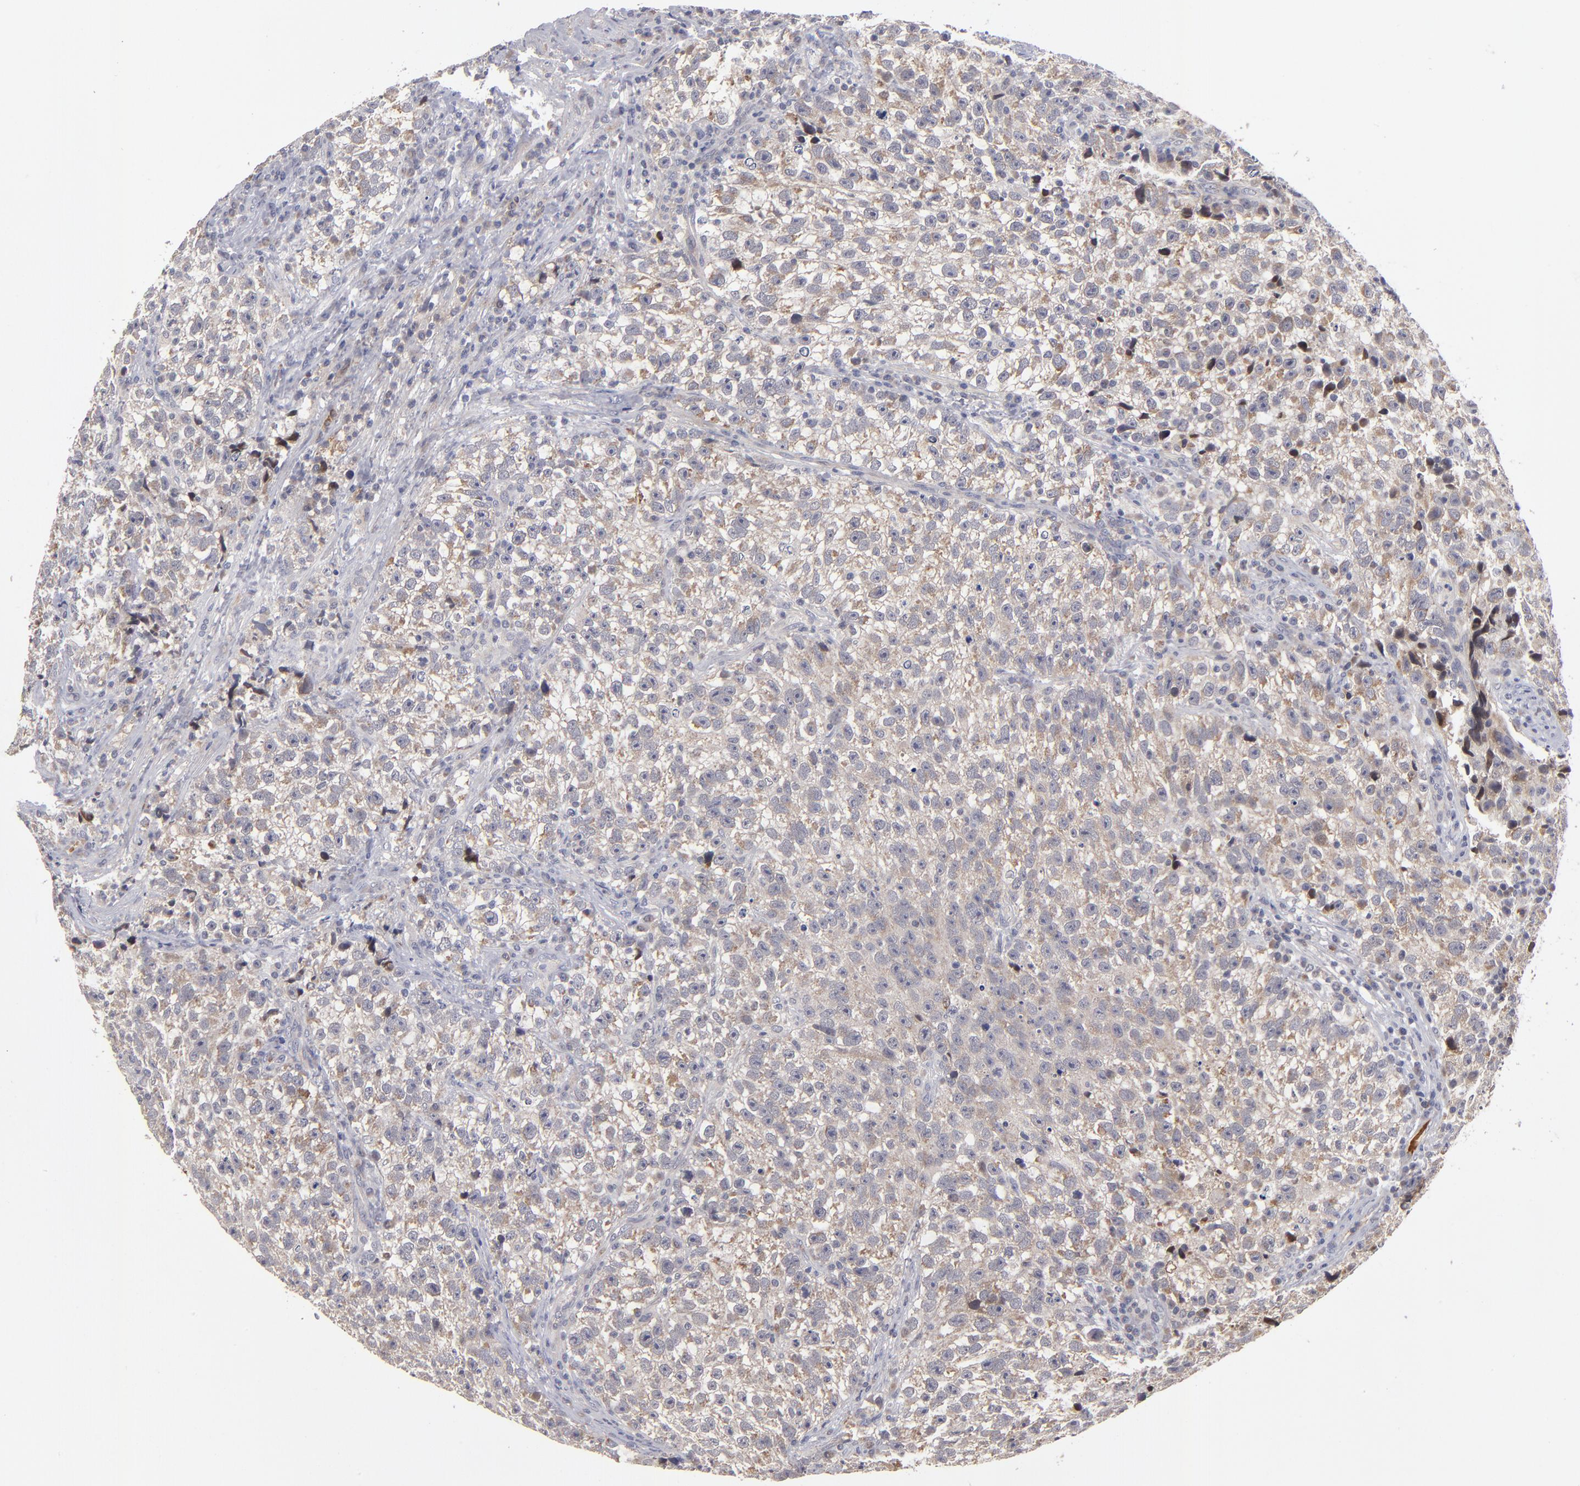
{"staining": {"intensity": "weak", "quantity": ">75%", "location": "cytoplasmic/membranous"}, "tissue": "testis cancer", "cell_type": "Tumor cells", "image_type": "cancer", "snomed": [{"axis": "morphology", "description": "Seminoma, NOS"}, {"axis": "topography", "description": "Testis"}], "caption": "High-magnification brightfield microscopy of seminoma (testis) stained with DAB (brown) and counterstained with hematoxylin (blue). tumor cells exhibit weak cytoplasmic/membranous staining is identified in approximately>75% of cells. (DAB (3,3'-diaminobenzidine) = brown stain, brightfield microscopy at high magnification).", "gene": "EXD2", "patient": {"sex": "male", "age": 38}}